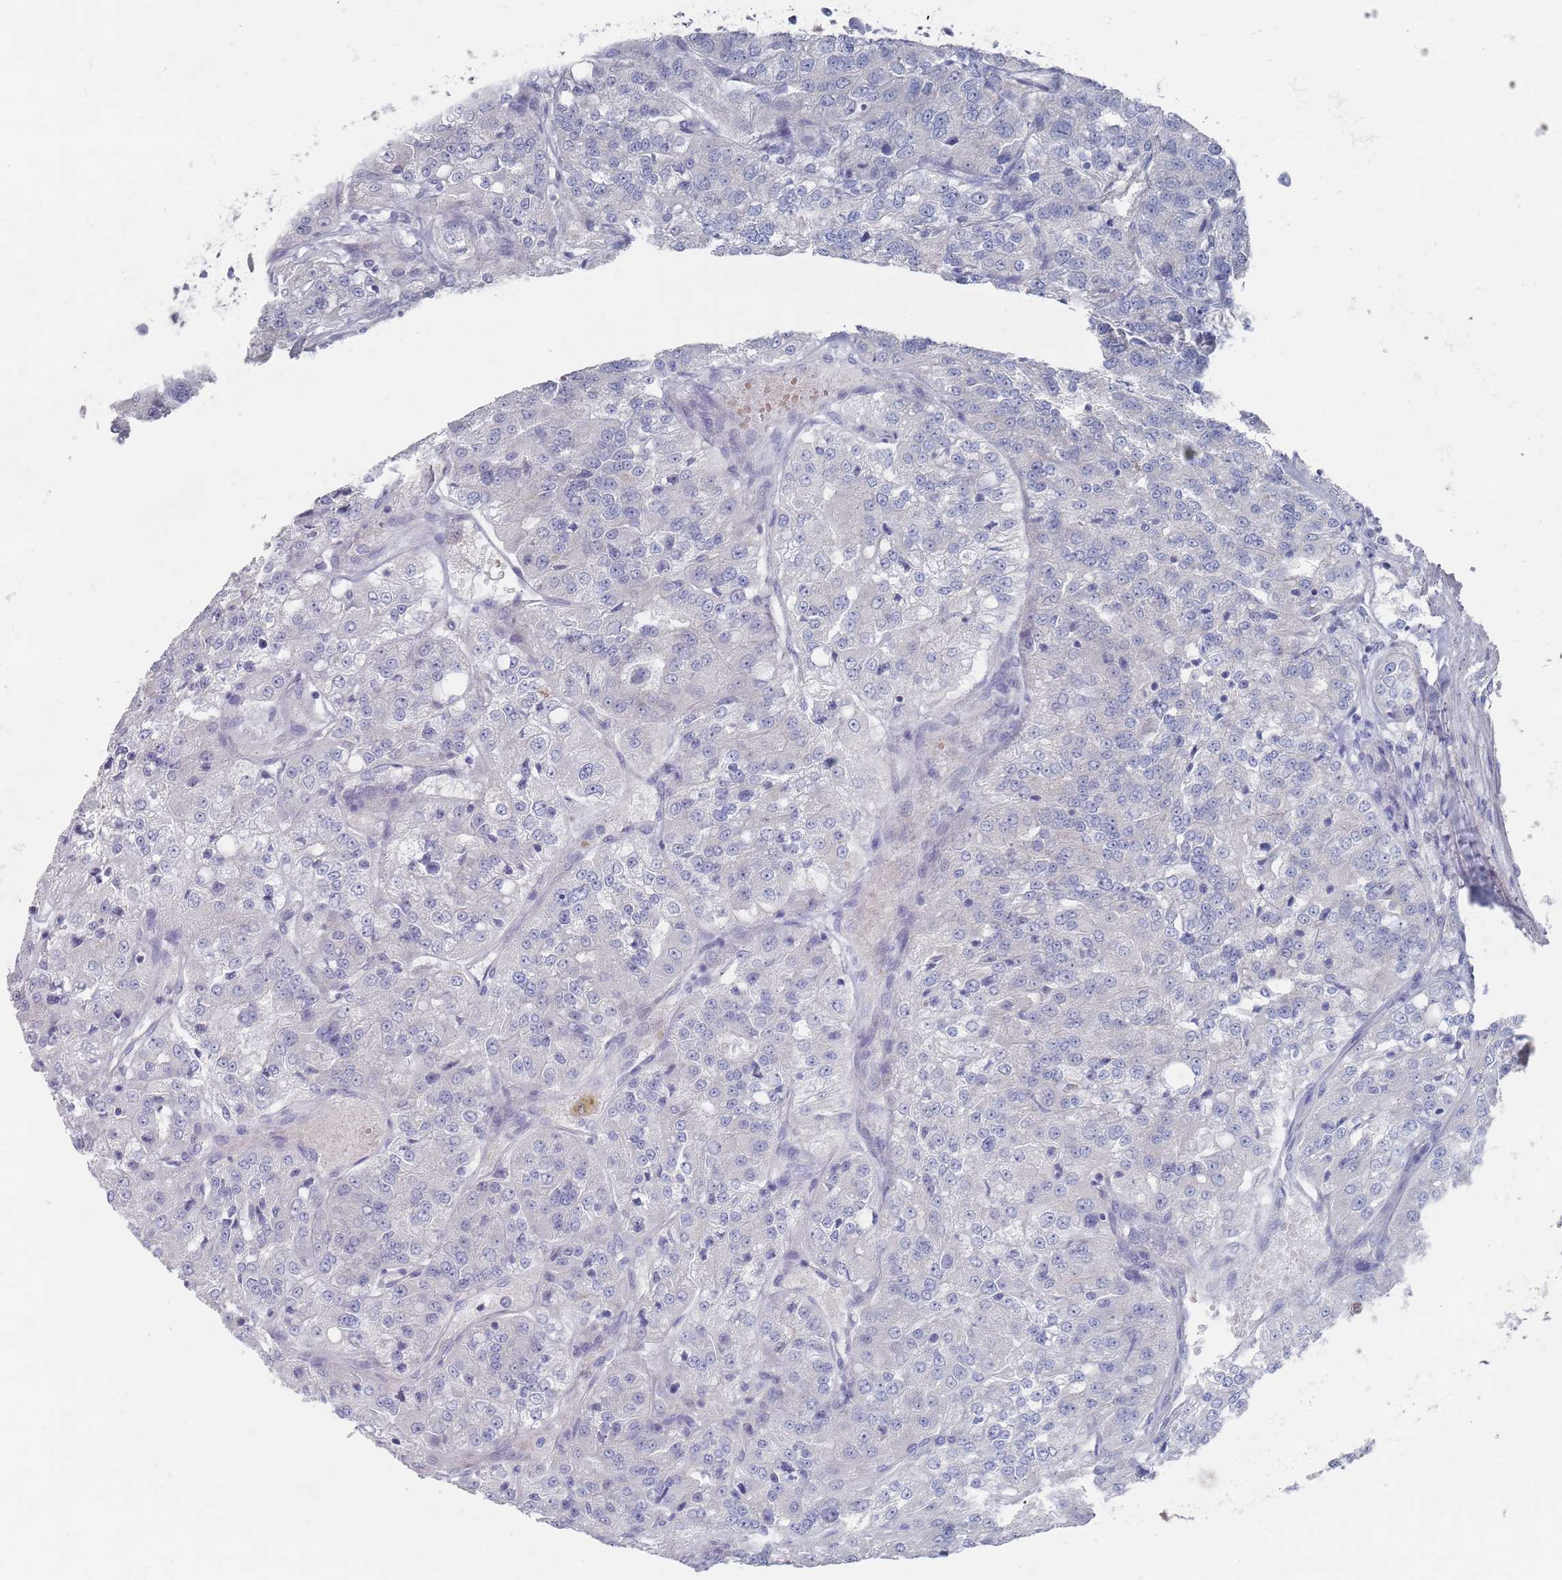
{"staining": {"intensity": "negative", "quantity": "none", "location": "none"}, "tissue": "renal cancer", "cell_type": "Tumor cells", "image_type": "cancer", "snomed": [{"axis": "morphology", "description": "Adenocarcinoma, NOS"}, {"axis": "topography", "description": "Kidney"}], "caption": "This is a micrograph of immunohistochemistry staining of renal cancer, which shows no staining in tumor cells. The staining is performed using DAB (3,3'-diaminobenzidine) brown chromogen with nuclei counter-stained in using hematoxylin.", "gene": "TMCO3", "patient": {"sex": "female", "age": 63}}